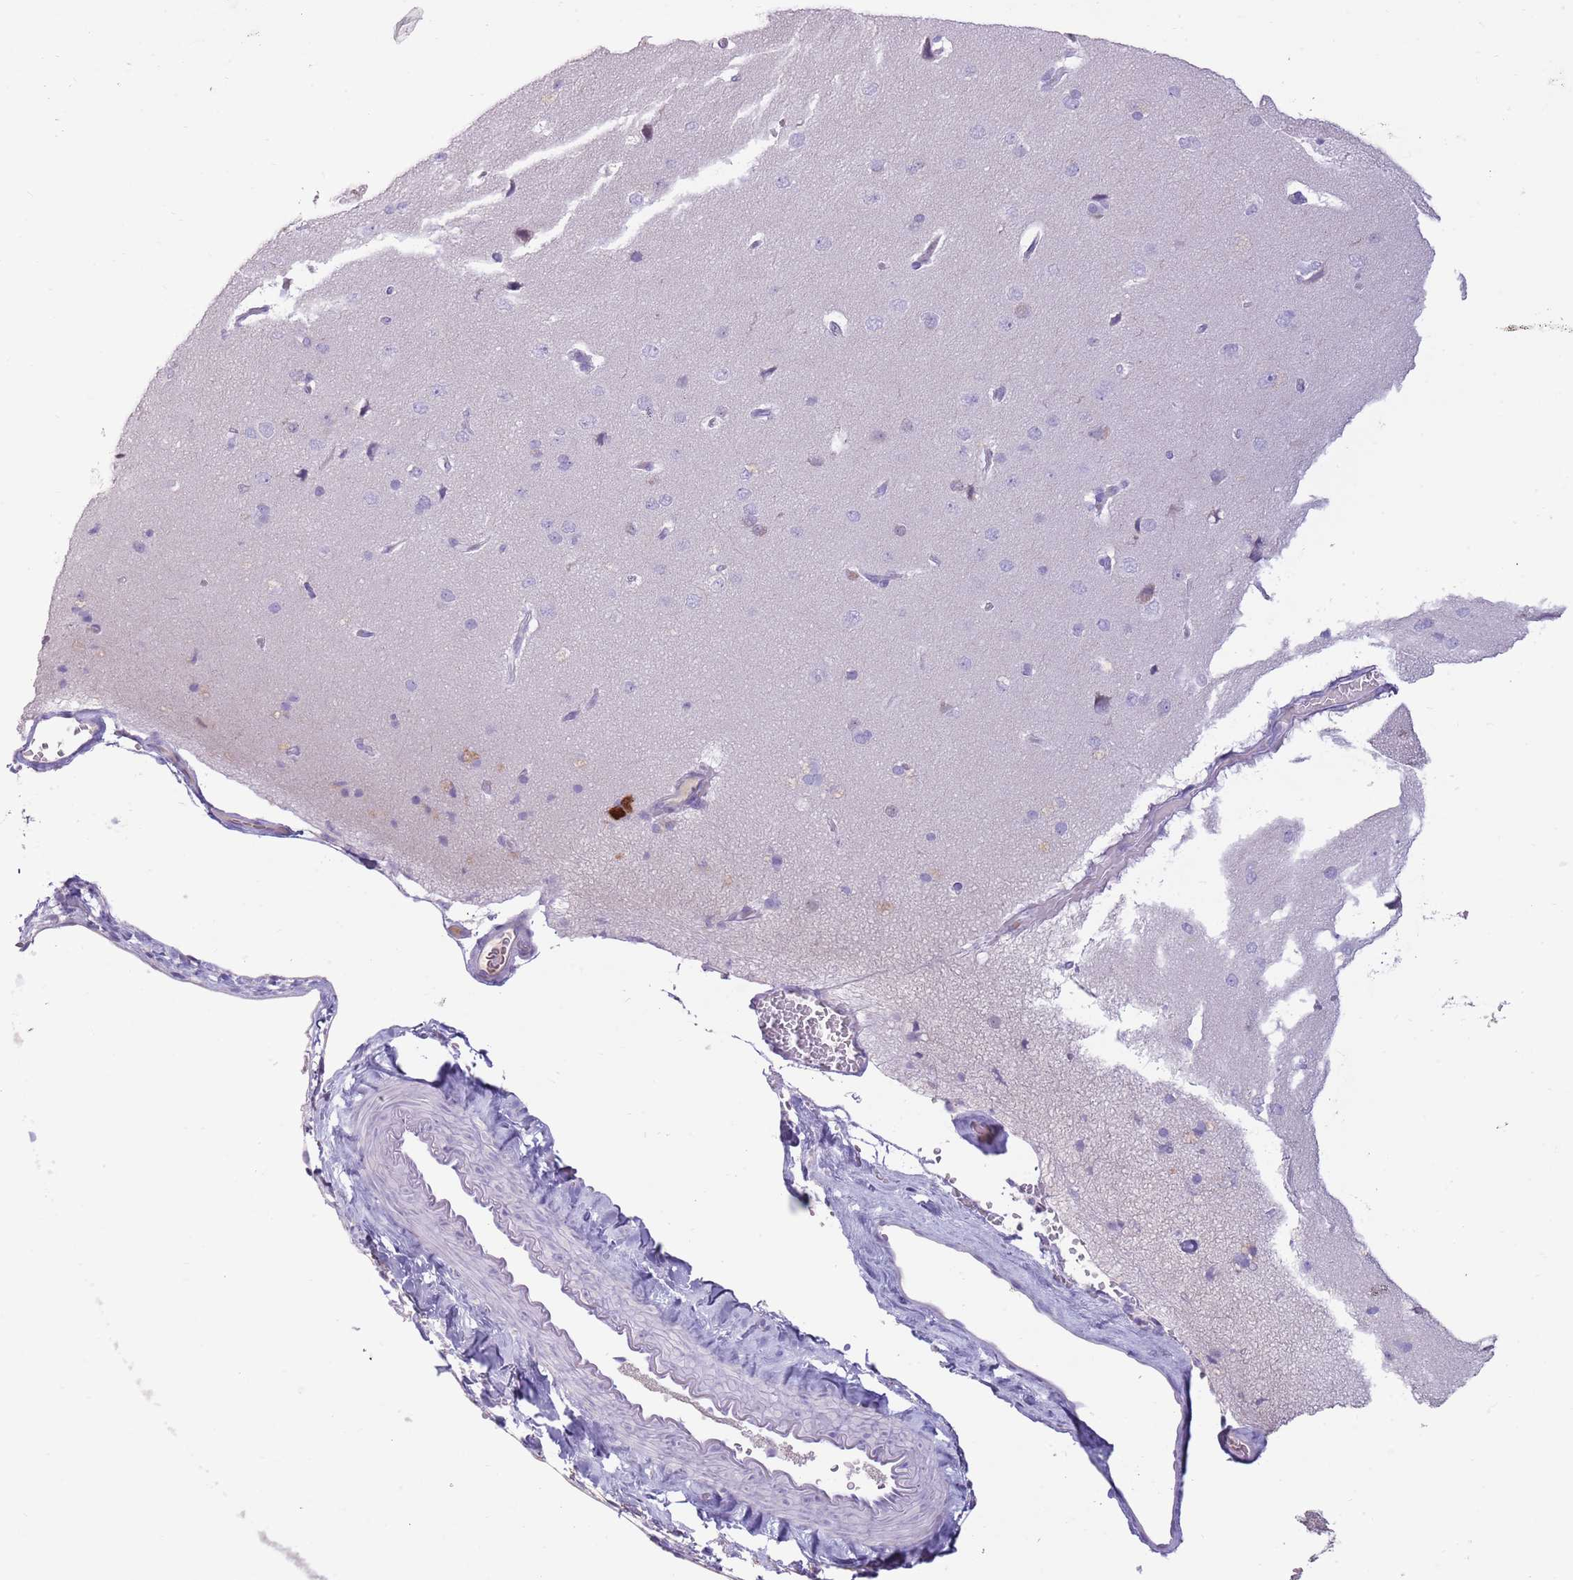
{"staining": {"intensity": "negative", "quantity": "none", "location": "none"}, "tissue": "cerebral cortex", "cell_type": "Endothelial cells", "image_type": "normal", "snomed": [{"axis": "morphology", "description": "Normal tissue, NOS"}, {"axis": "topography", "description": "Cerebral cortex"}], "caption": "This photomicrograph is of normal cerebral cortex stained with immunohistochemistry (IHC) to label a protein in brown with the nuclei are counter-stained blue. There is no staining in endothelial cells.", "gene": "TOX2", "patient": {"sex": "male", "age": 62}}